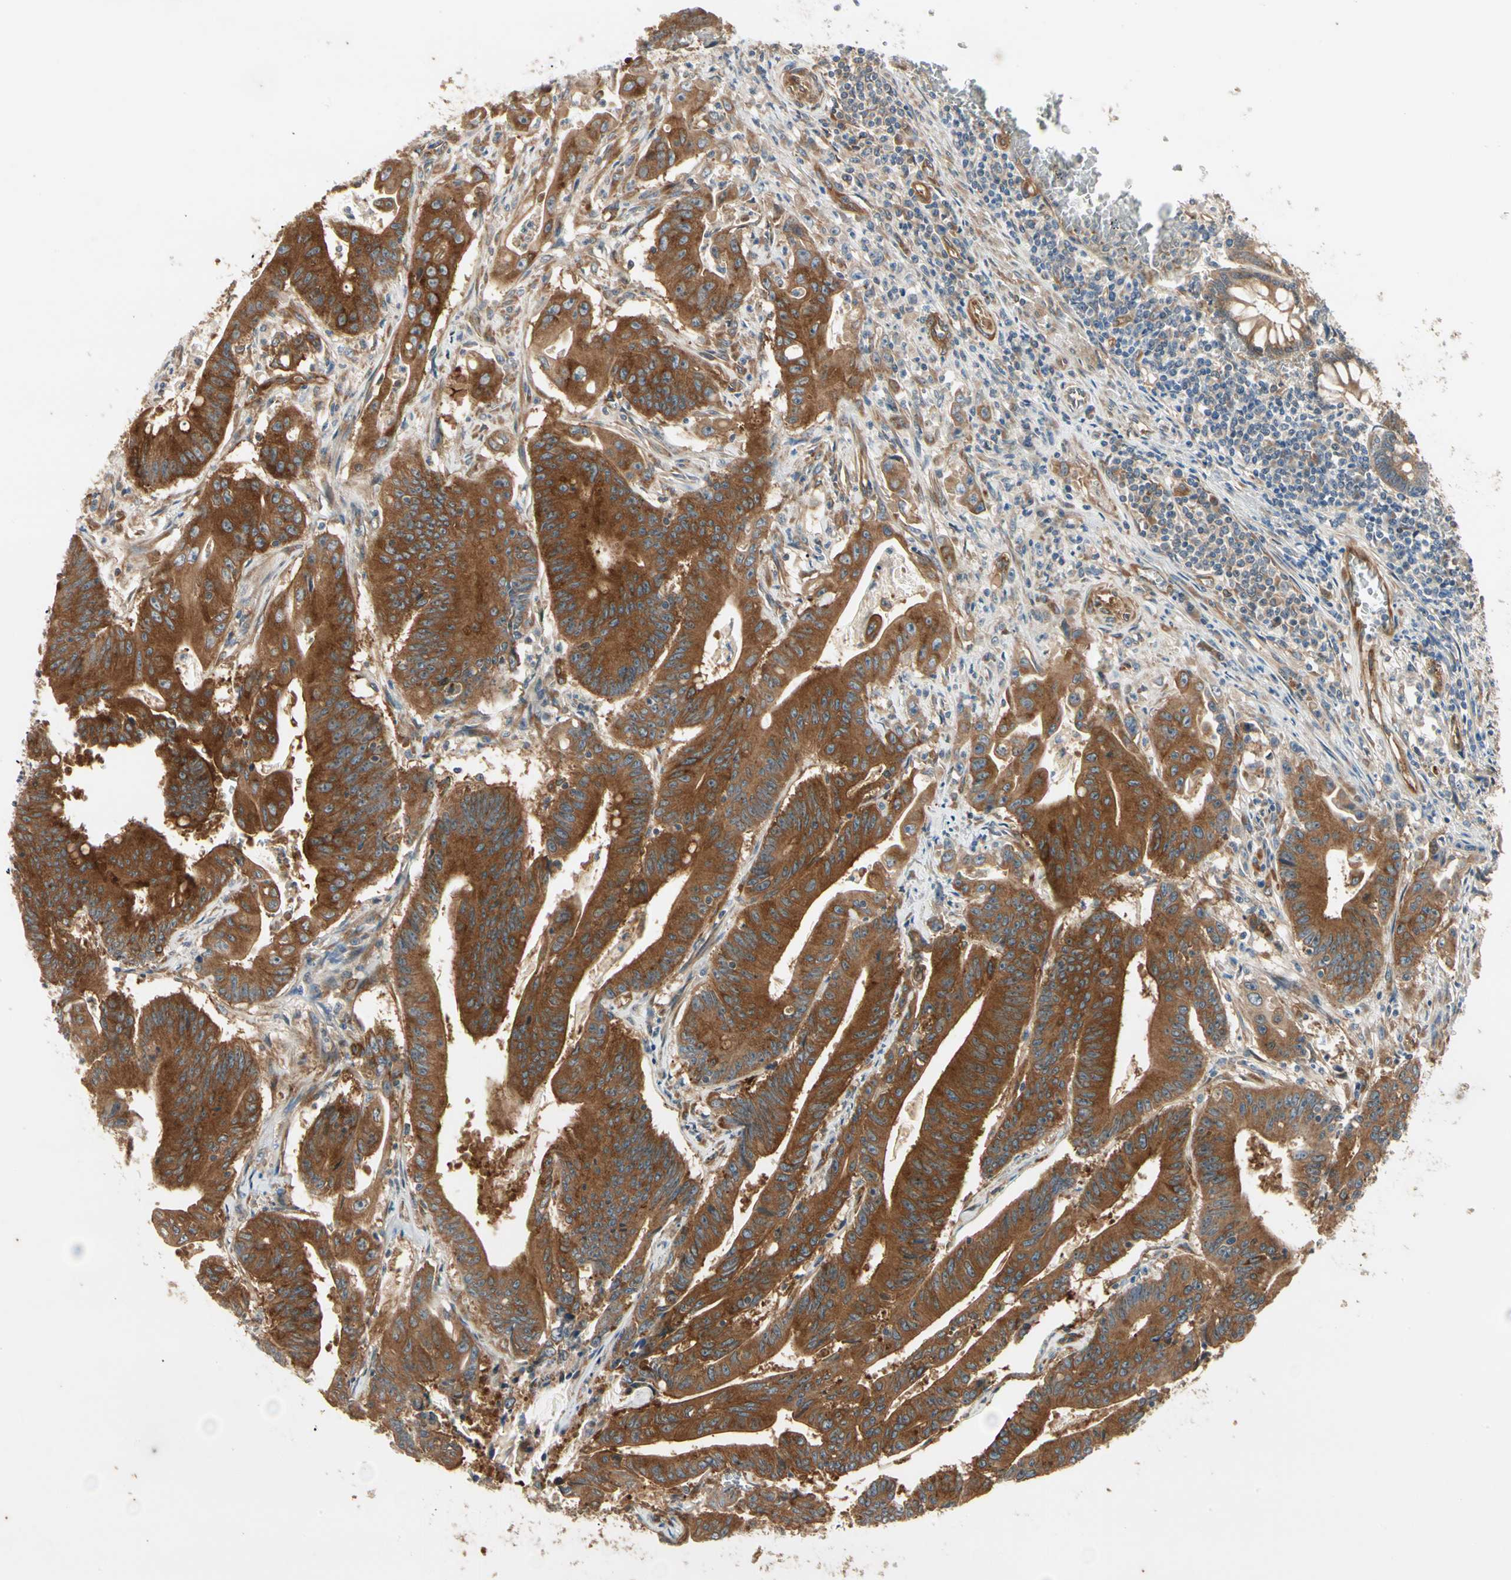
{"staining": {"intensity": "strong", "quantity": ">75%", "location": "cytoplasmic/membranous"}, "tissue": "colorectal cancer", "cell_type": "Tumor cells", "image_type": "cancer", "snomed": [{"axis": "morphology", "description": "Adenocarcinoma, NOS"}, {"axis": "topography", "description": "Colon"}], "caption": "A brown stain labels strong cytoplasmic/membranous expression of a protein in human colorectal cancer (adenocarcinoma) tumor cells. (IHC, brightfield microscopy, high magnification).", "gene": "ROCK2", "patient": {"sex": "male", "age": 45}}